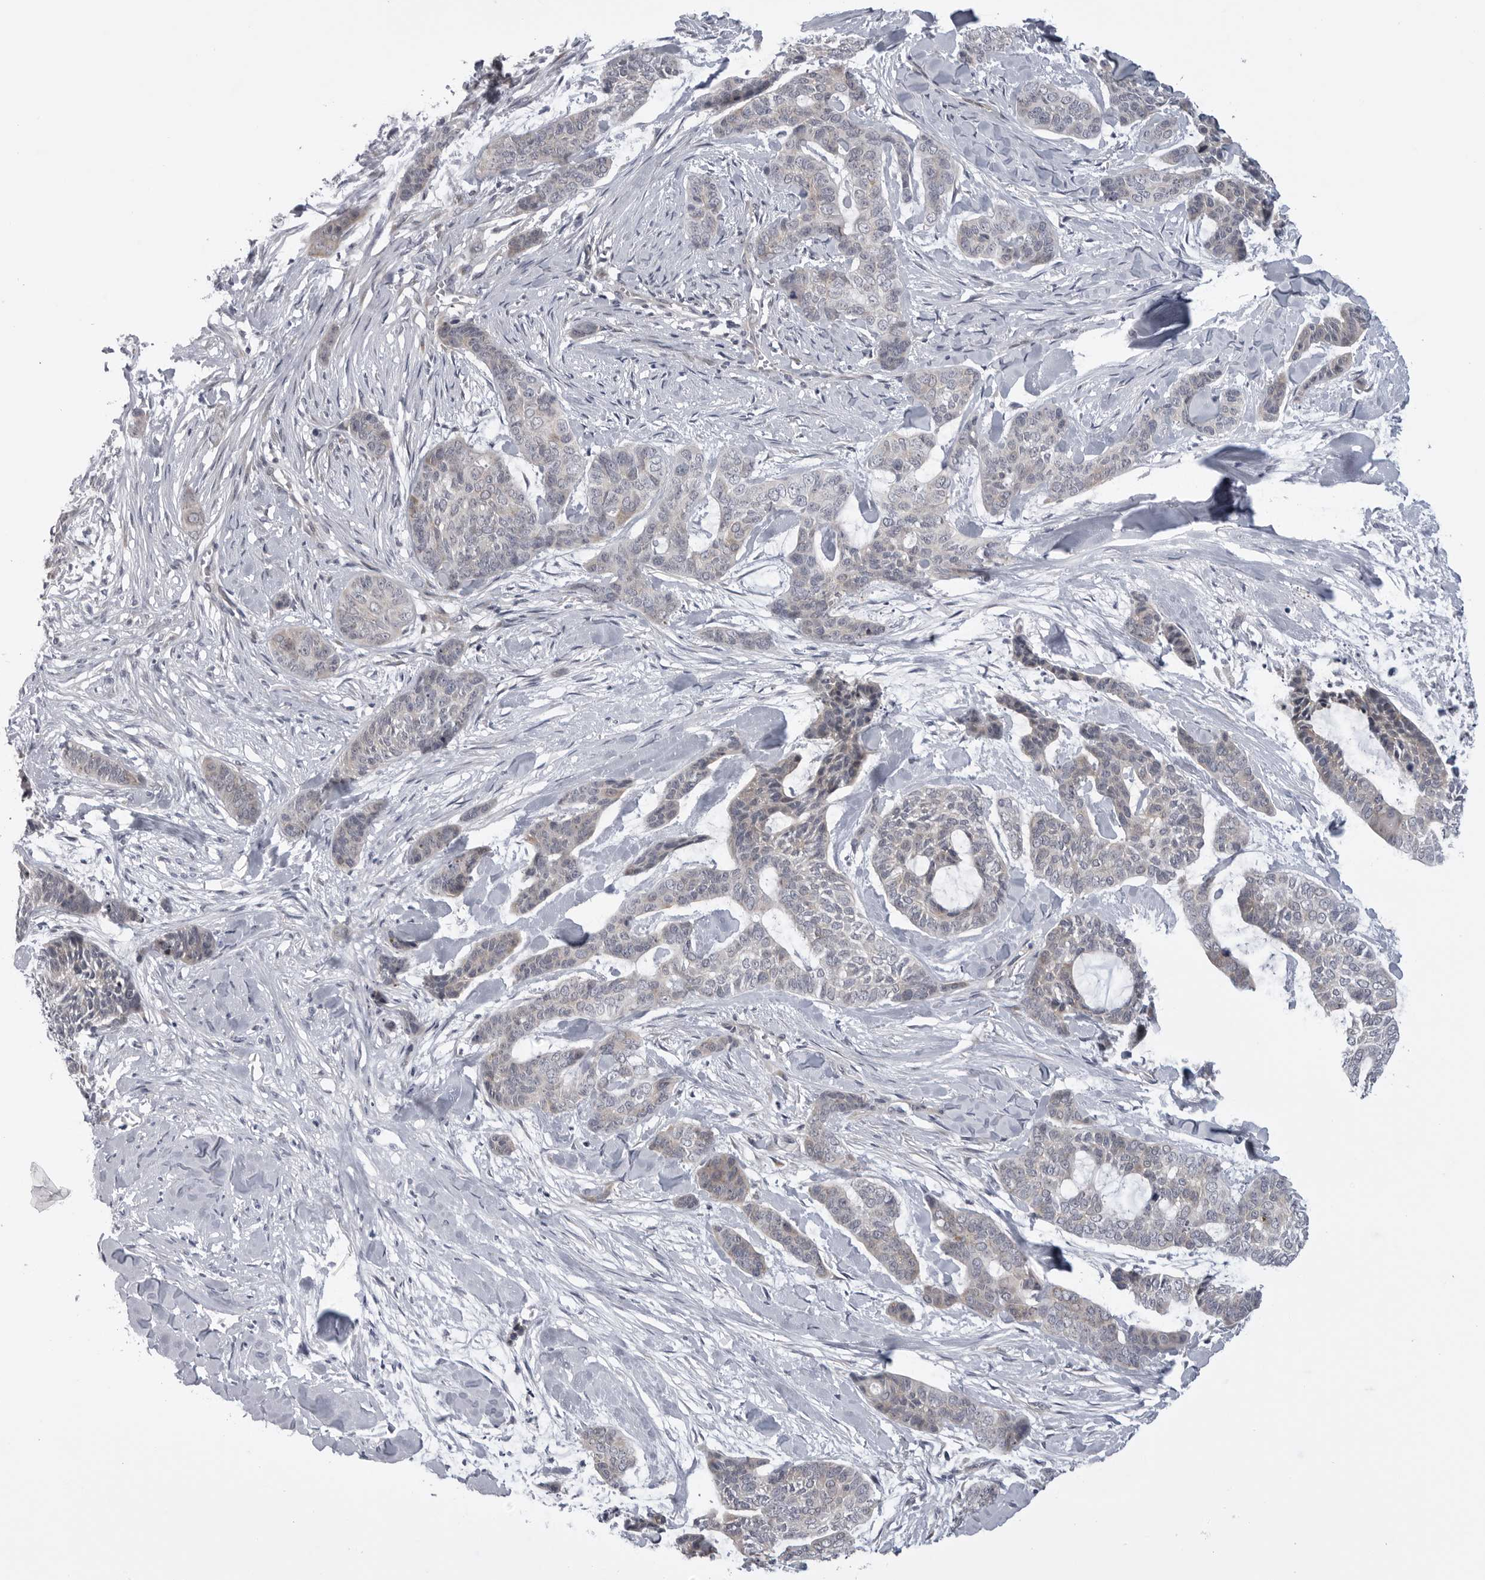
{"staining": {"intensity": "negative", "quantity": "none", "location": "none"}, "tissue": "skin cancer", "cell_type": "Tumor cells", "image_type": "cancer", "snomed": [{"axis": "morphology", "description": "Basal cell carcinoma"}, {"axis": "topography", "description": "Skin"}], "caption": "Immunohistochemical staining of human skin basal cell carcinoma exhibits no significant expression in tumor cells.", "gene": "LRRC45", "patient": {"sex": "female", "age": 64}}